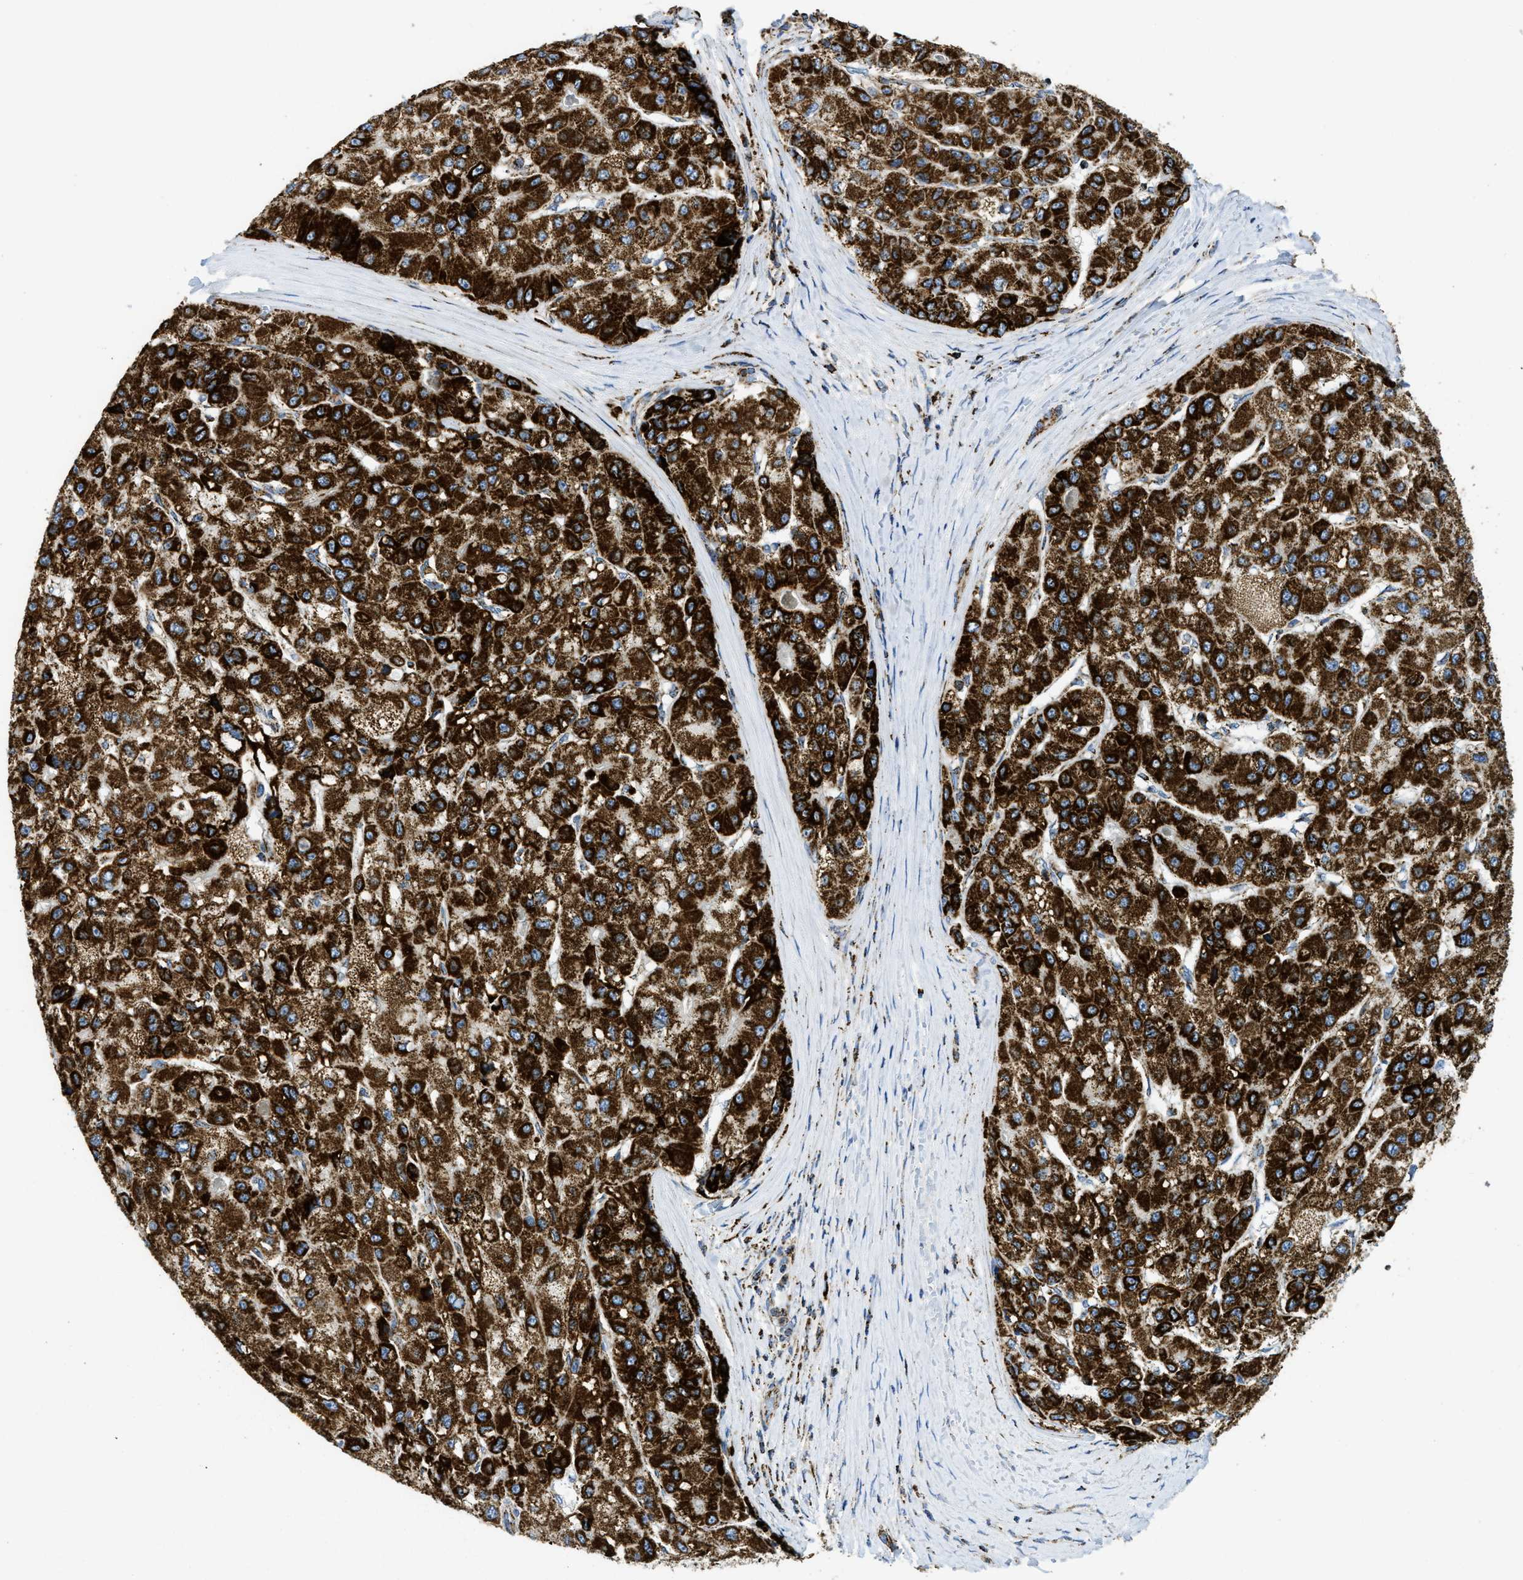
{"staining": {"intensity": "strong", "quantity": ">75%", "location": "cytoplasmic/membranous"}, "tissue": "liver cancer", "cell_type": "Tumor cells", "image_type": "cancer", "snomed": [{"axis": "morphology", "description": "Carcinoma, Hepatocellular, NOS"}, {"axis": "topography", "description": "Liver"}], "caption": "Human liver cancer stained with a brown dye reveals strong cytoplasmic/membranous positive positivity in approximately >75% of tumor cells.", "gene": "SQOR", "patient": {"sex": "male", "age": 80}}